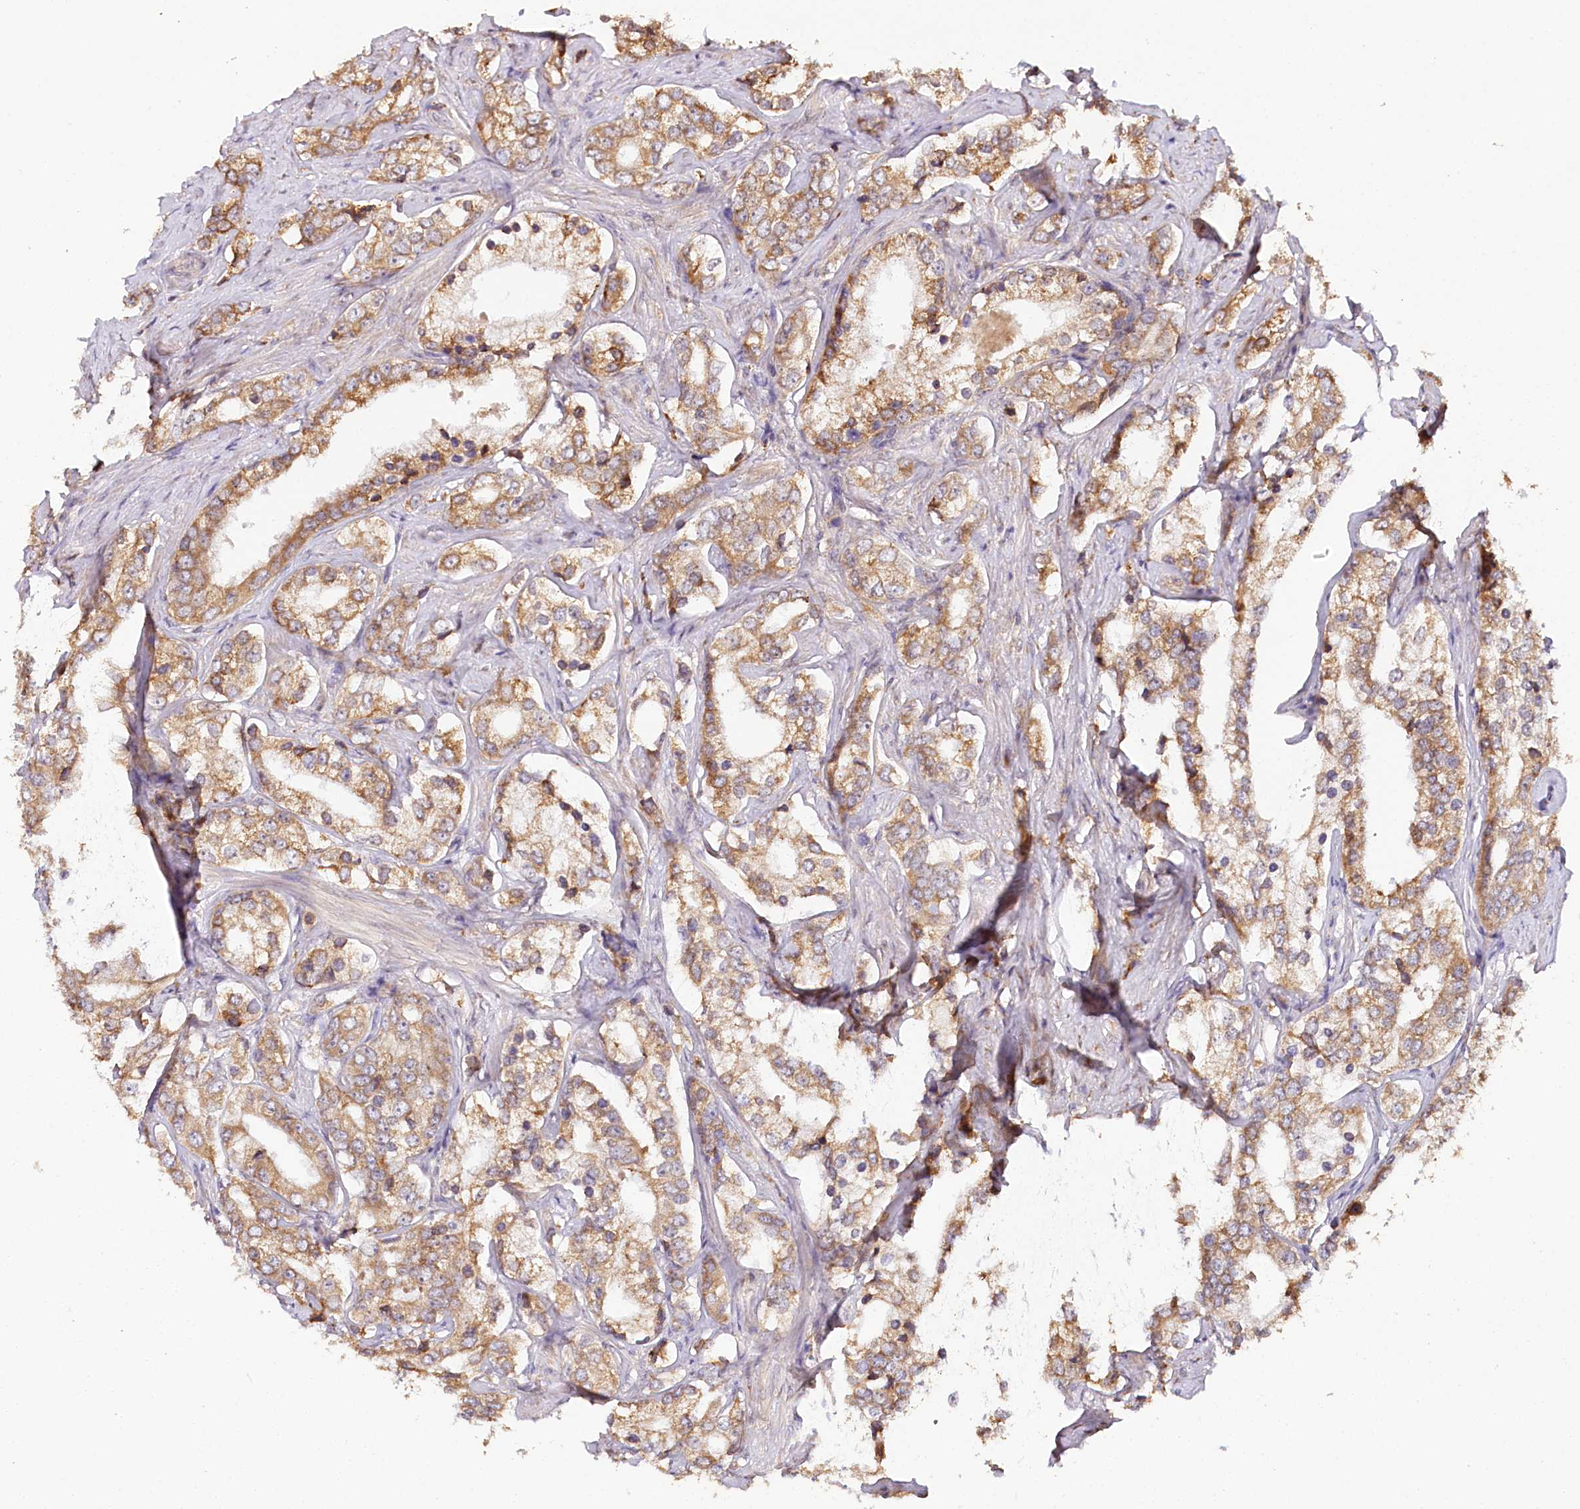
{"staining": {"intensity": "moderate", "quantity": ">75%", "location": "cytoplasmic/membranous"}, "tissue": "prostate cancer", "cell_type": "Tumor cells", "image_type": "cancer", "snomed": [{"axis": "morphology", "description": "Adenocarcinoma, High grade"}, {"axis": "topography", "description": "Prostate"}], "caption": "DAB (3,3'-diaminobenzidine) immunohistochemical staining of human high-grade adenocarcinoma (prostate) demonstrates moderate cytoplasmic/membranous protein expression in approximately >75% of tumor cells. (DAB (3,3'-diaminobenzidine) IHC with brightfield microscopy, high magnification).", "gene": "VEGFA", "patient": {"sex": "male", "age": 66}}